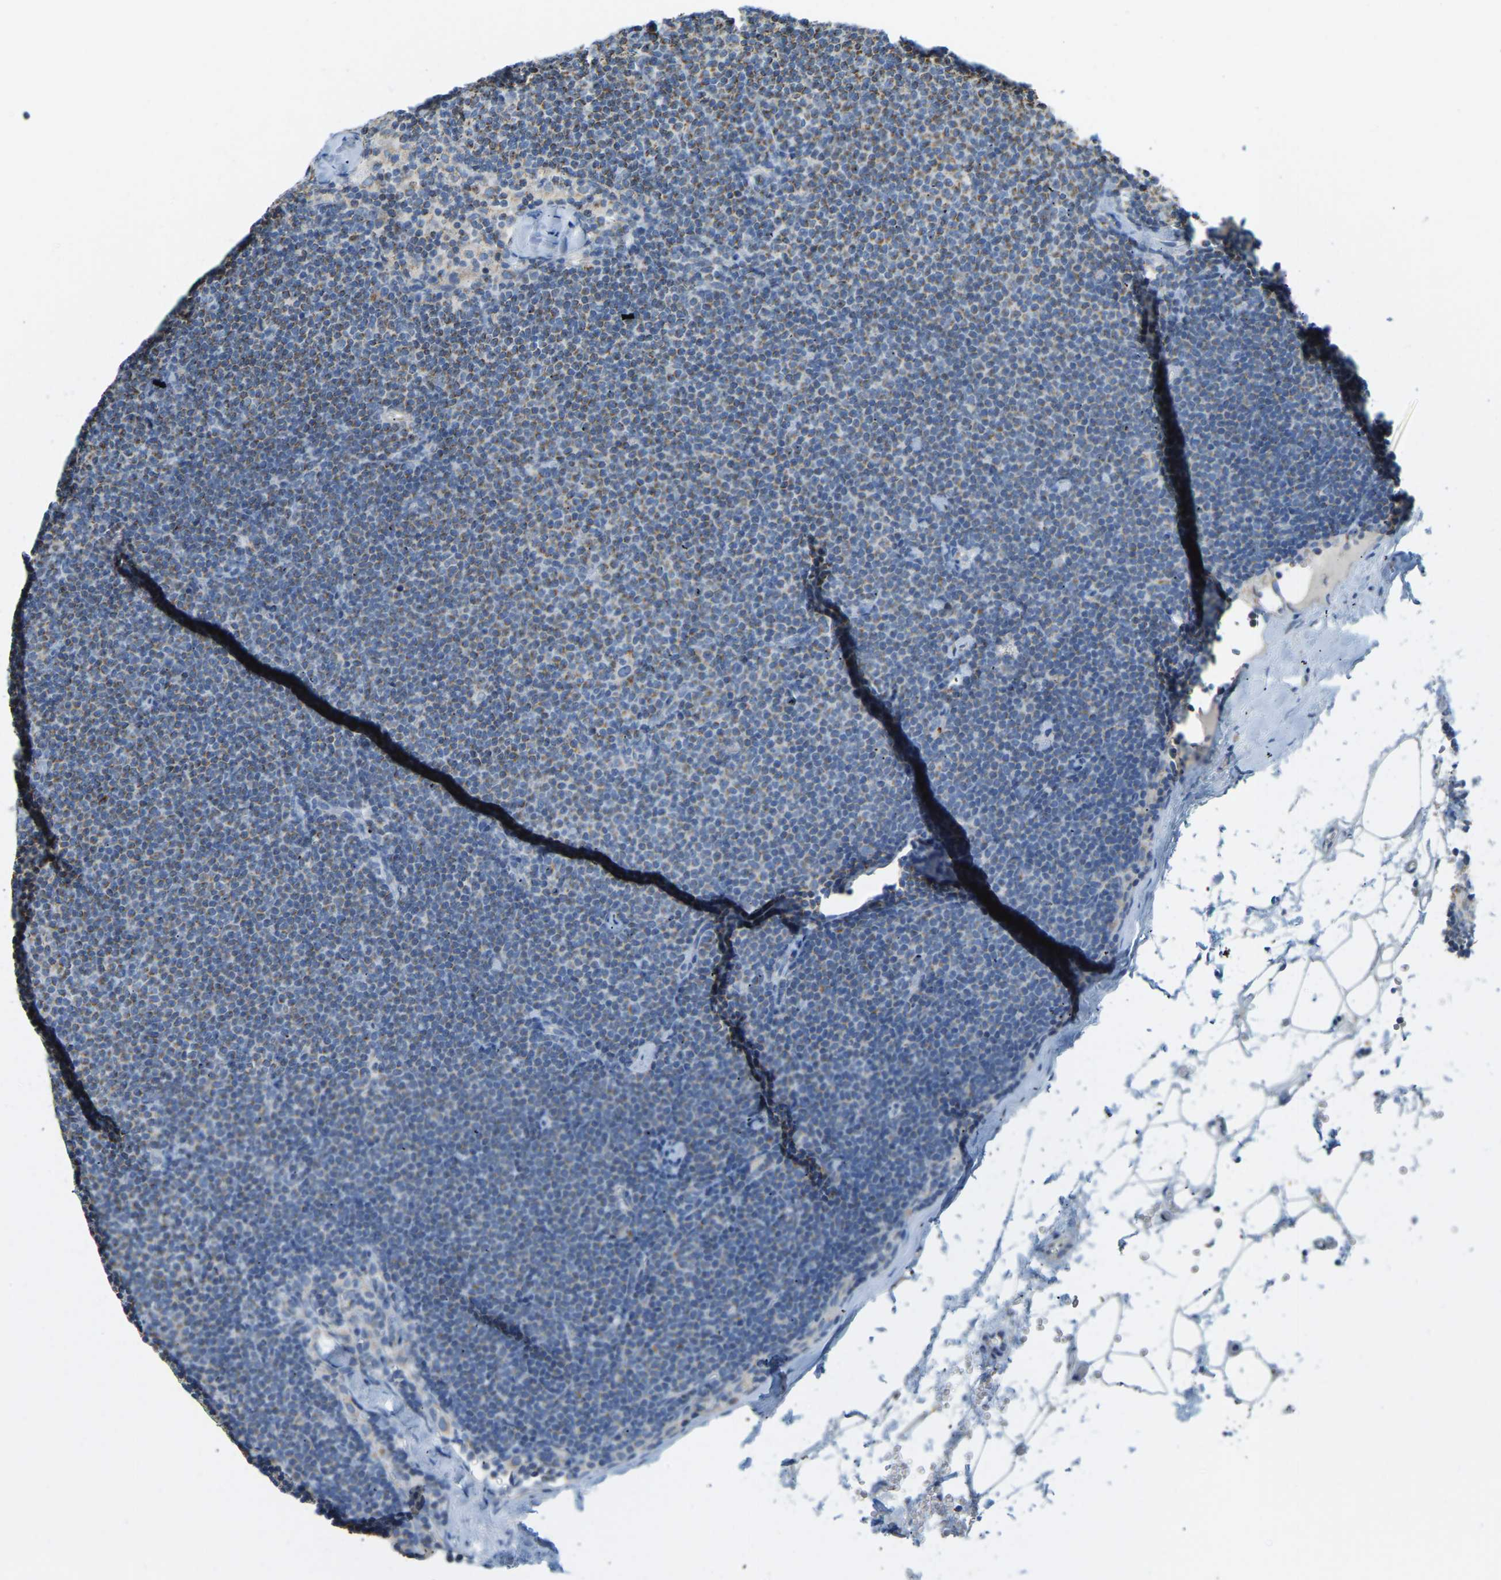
{"staining": {"intensity": "moderate", "quantity": "25%-75%", "location": "cytoplasmic/membranous"}, "tissue": "lymphoma", "cell_type": "Tumor cells", "image_type": "cancer", "snomed": [{"axis": "morphology", "description": "Malignant lymphoma, non-Hodgkin's type, Low grade"}, {"axis": "topography", "description": "Lymph node"}], "caption": "High-power microscopy captured an immunohistochemistry (IHC) histopathology image of lymphoma, revealing moderate cytoplasmic/membranous expression in about 25%-75% of tumor cells.", "gene": "GDA", "patient": {"sex": "female", "age": 53}}